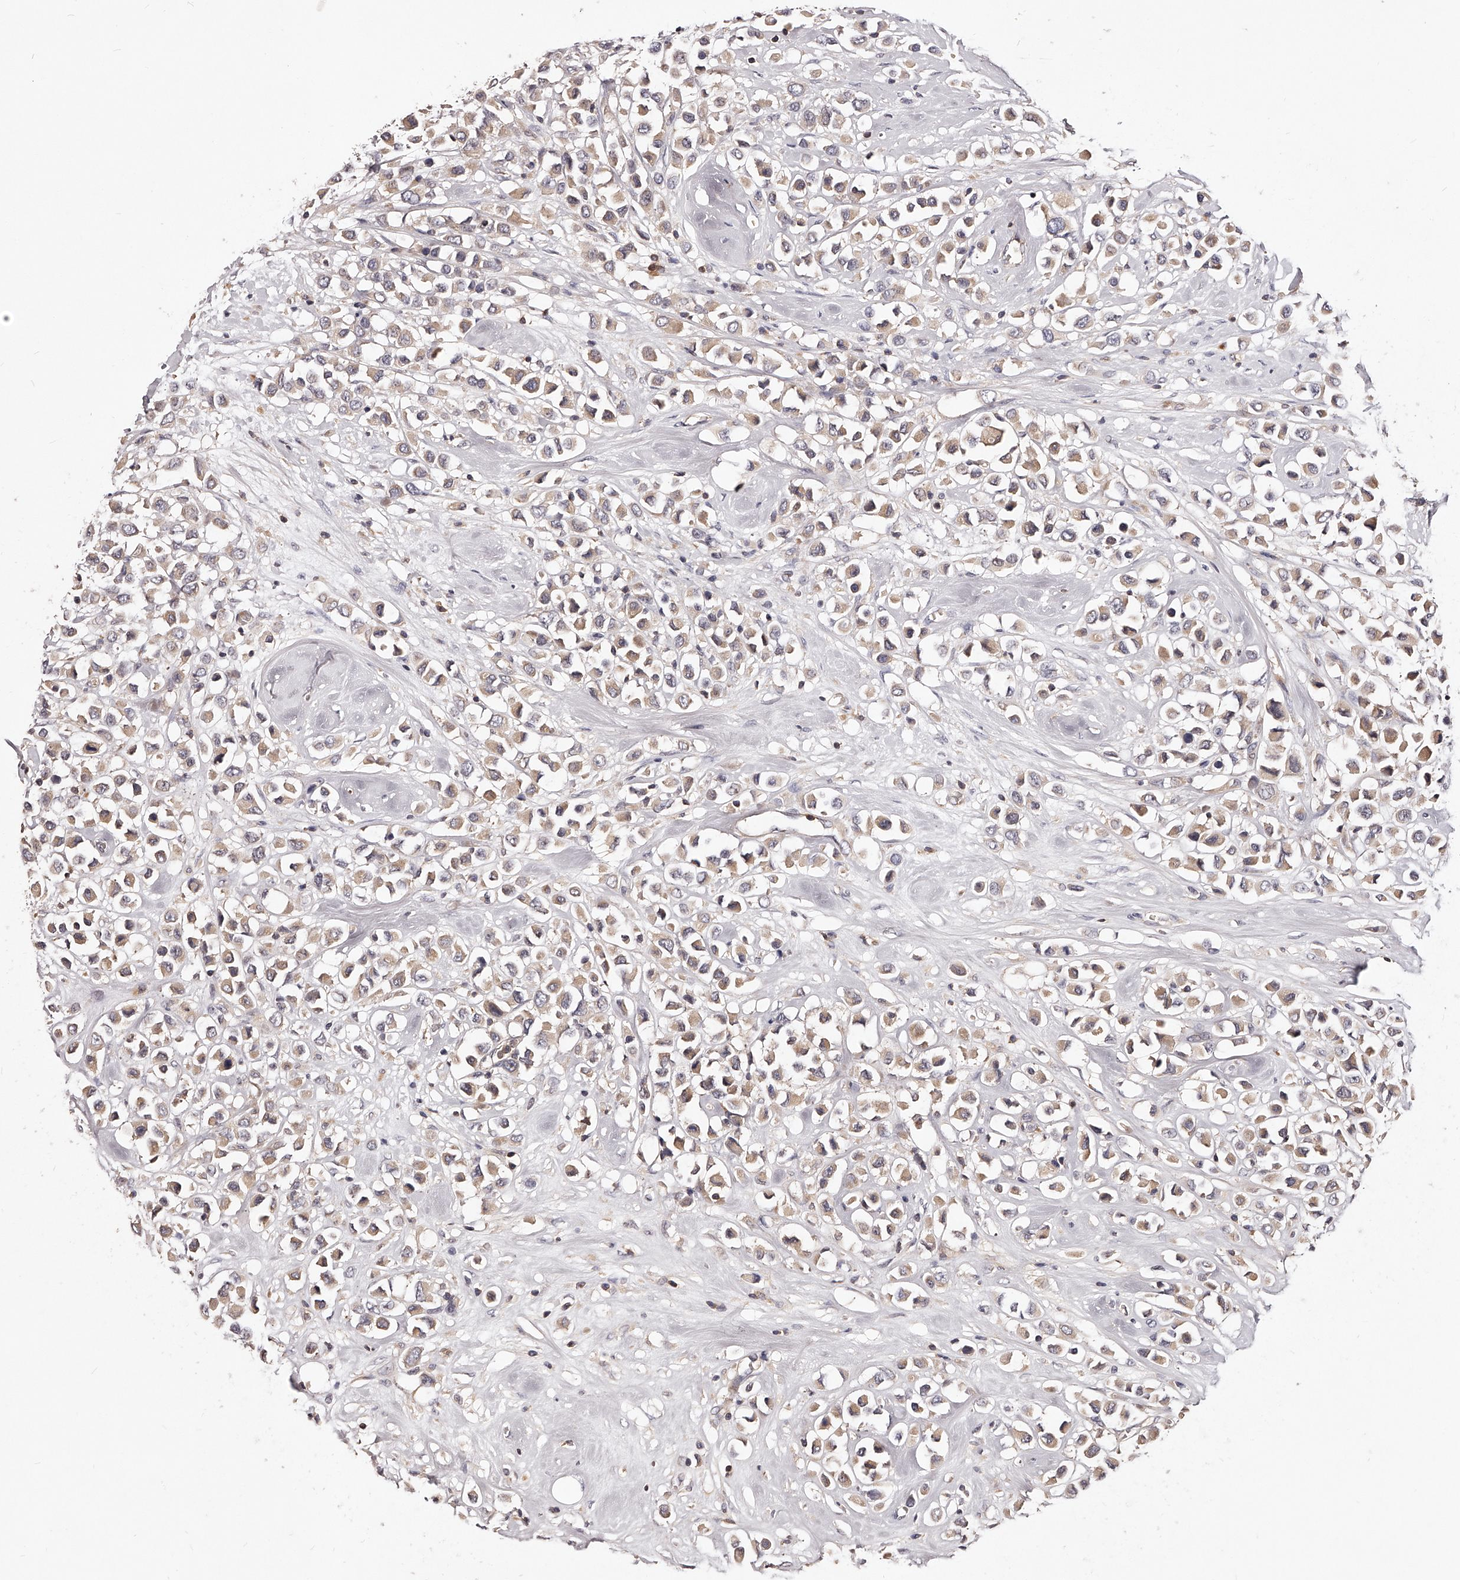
{"staining": {"intensity": "weak", "quantity": ">75%", "location": "cytoplasmic/membranous"}, "tissue": "breast cancer", "cell_type": "Tumor cells", "image_type": "cancer", "snomed": [{"axis": "morphology", "description": "Duct carcinoma"}, {"axis": "topography", "description": "Breast"}], "caption": "Immunohistochemistry (IHC) of breast cancer reveals low levels of weak cytoplasmic/membranous expression in about >75% of tumor cells.", "gene": "PHACTR1", "patient": {"sex": "female", "age": 61}}